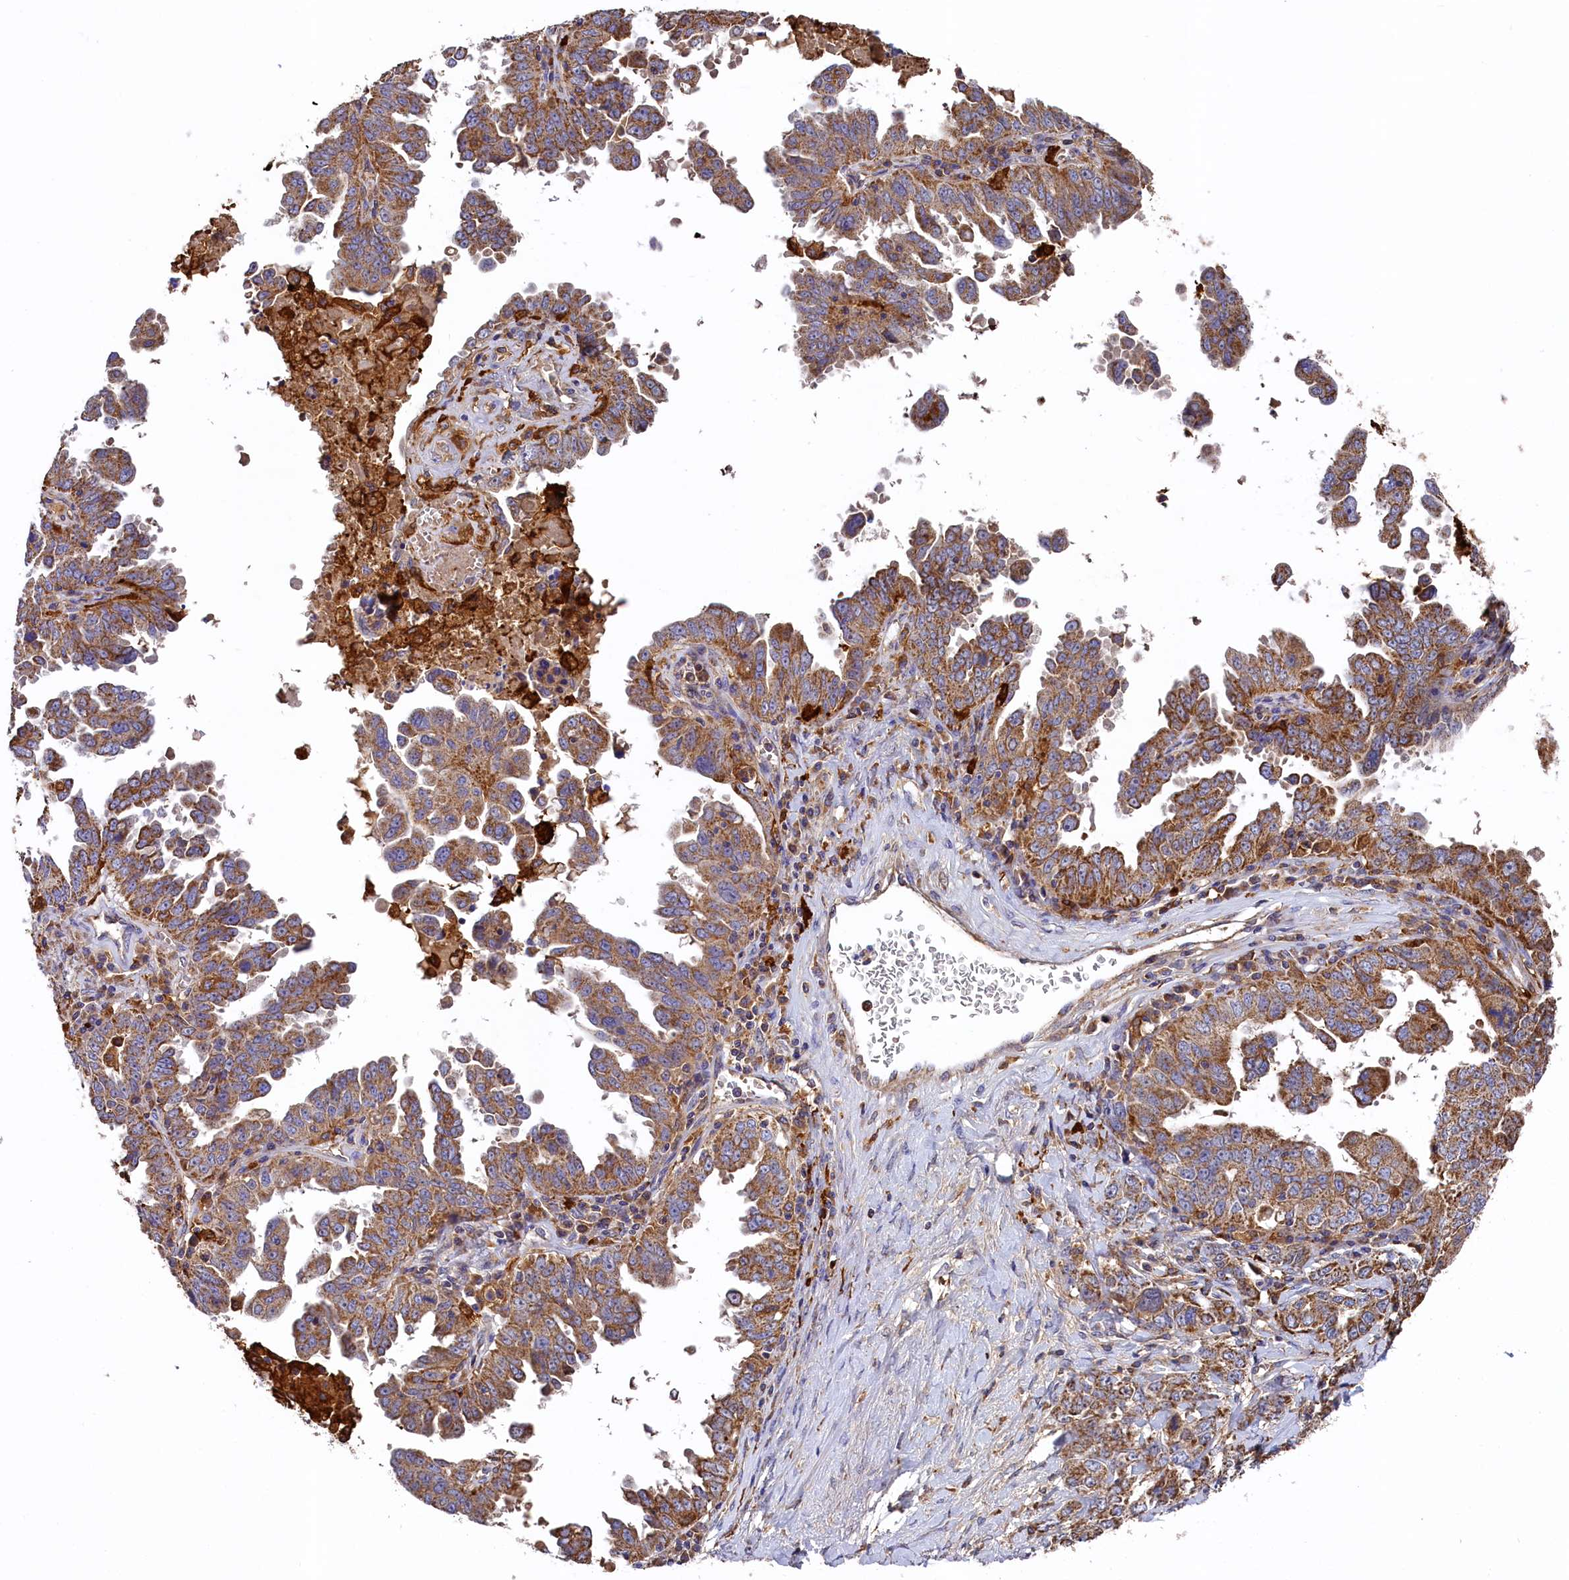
{"staining": {"intensity": "moderate", "quantity": ">75%", "location": "cytoplasmic/membranous"}, "tissue": "ovarian cancer", "cell_type": "Tumor cells", "image_type": "cancer", "snomed": [{"axis": "morphology", "description": "Carcinoma, endometroid"}, {"axis": "topography", "description": "Ovary"}], "caption": "Endometroid carcinoma (ovarian) stained with a brown dye reveals moderate cytoplasmic/membranous positive expression in about >75% of tumor cells.", "gene": "SEC31B", "patient": {"sex": "female", "age": 62}}